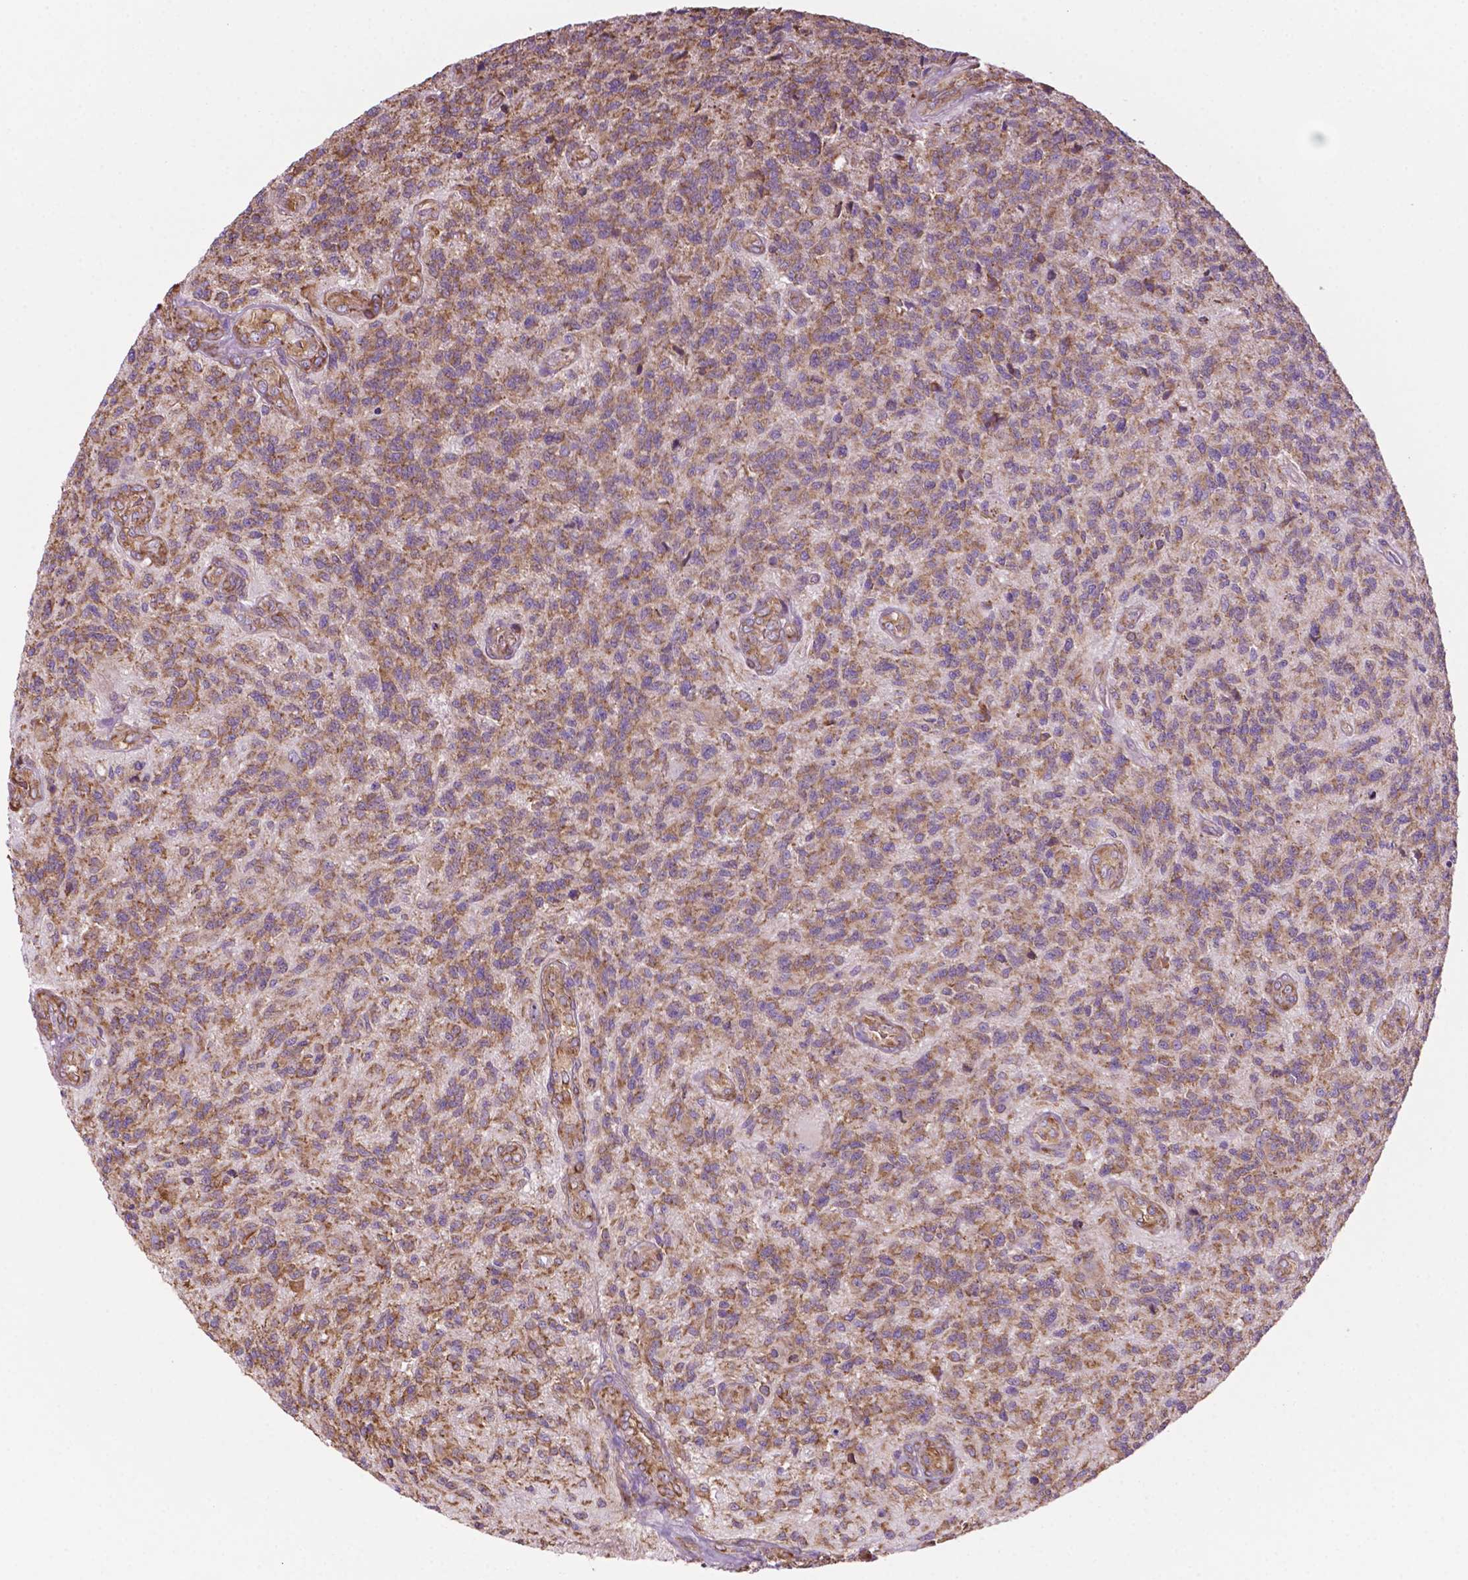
{"staining": {"intensity": "moderate", "quantity": ">75%", "location": "cytoplasmic/membranous"}, "tissue": "glioma", "cell_type": "Tumor cells", "image_type": "cancer", "snomed": [{"axis": "morphology", "description": "Glioma, malignant, High grade"}, {"axis": "topography", "description": "Brain"}], "caption": "The histopathology image demonstrates a brown stain indicating the presence of a protein in the cytoplasmic/membranous of tumor cells in malignant high-grade glioma.", "gene": "RPL29", "patient": {"sex": "male", "age": 56}}